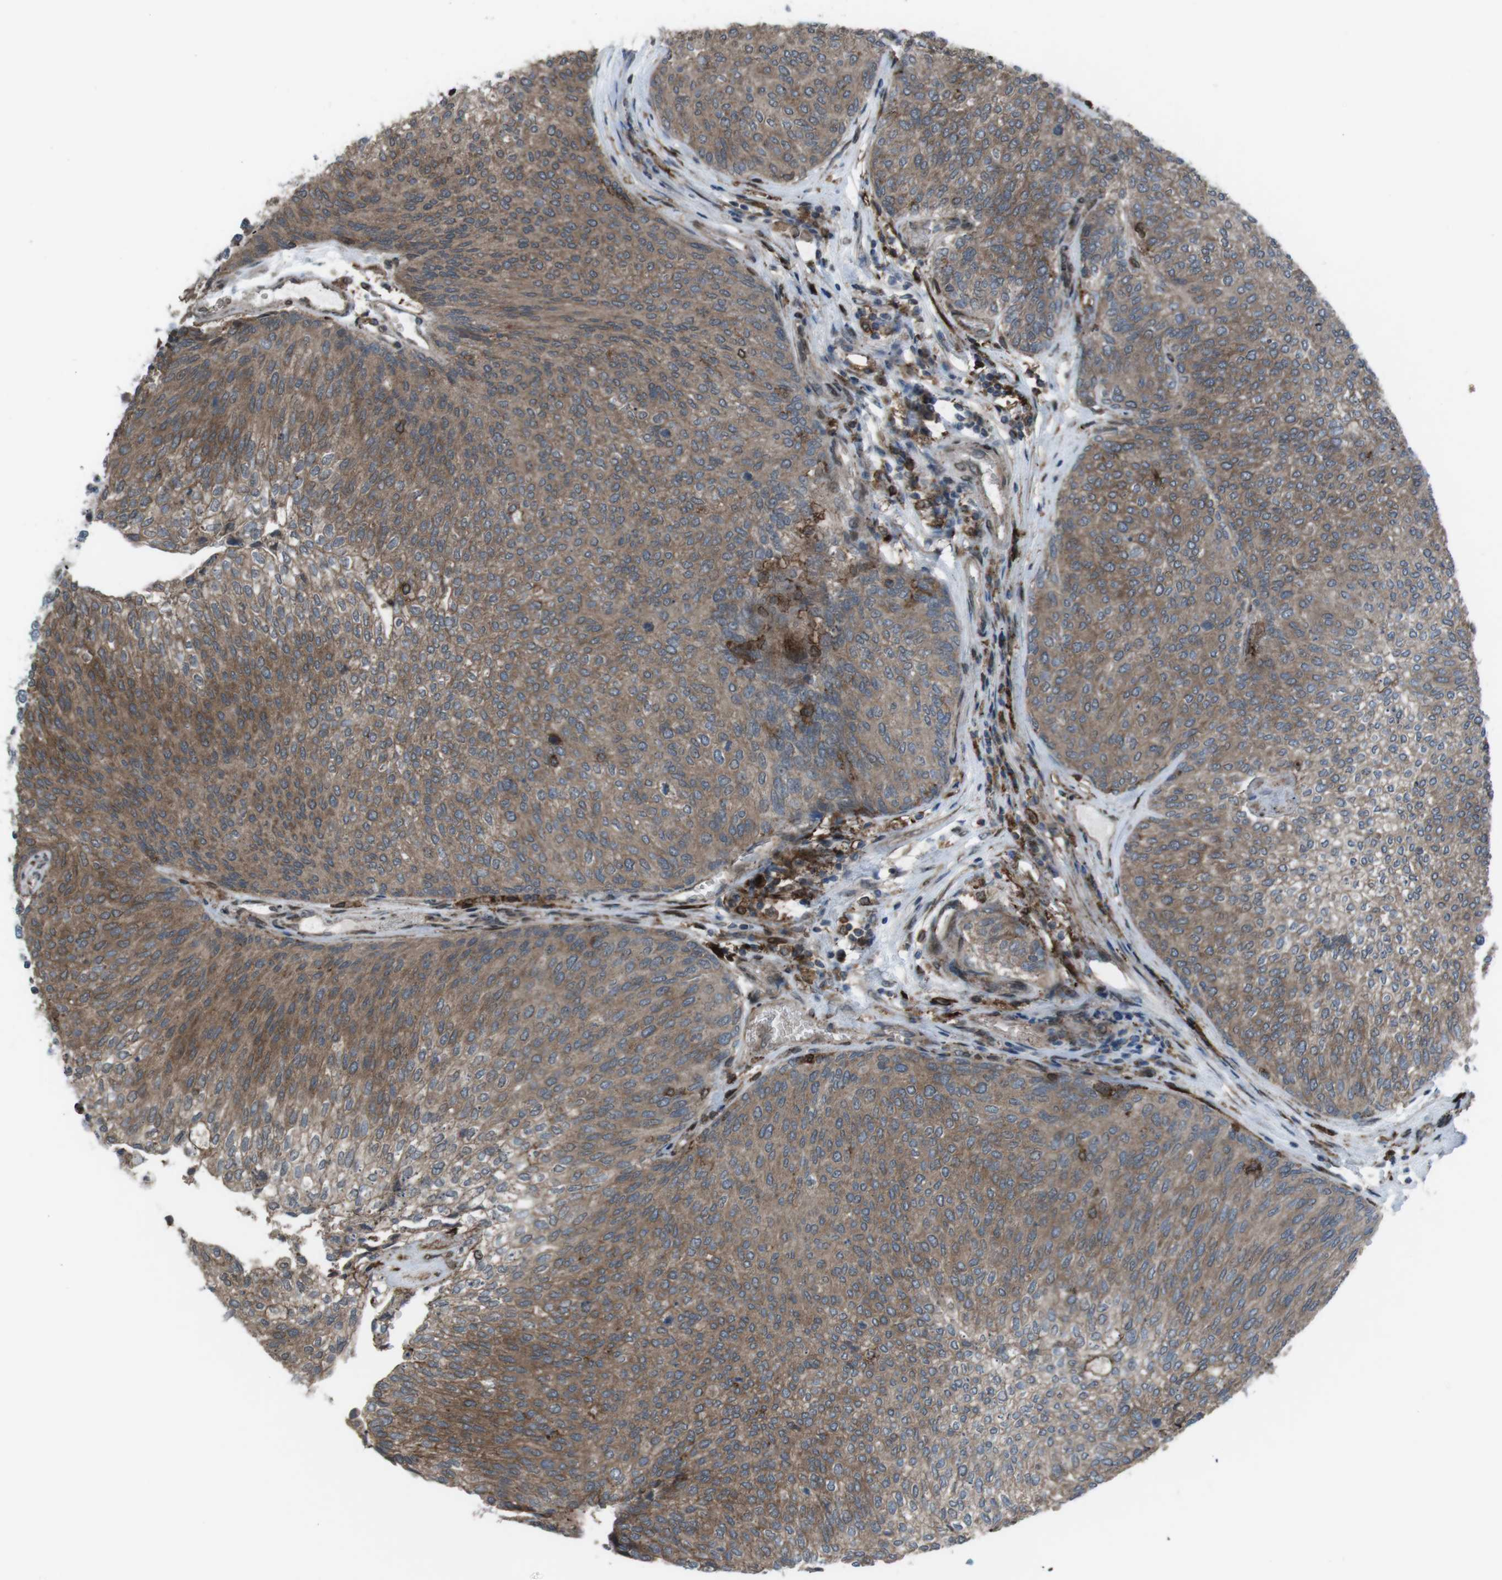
{"staining": {"intensity": "moderate", "quantity": ">75%", "location": "cytoplasmic/membranous"}, "tissue": "urothelial cancer", "cell_type": "Tumor cells", "image_type": "cancer", "snomed": [{"axis": "morphology", "description": "Urothelial carcinoma, Low grade"}, {"axis": "topography", "description": "Urinary bladder"}], "caption": "An immunohistochemistry (IHC) image of tumor tissue is shown. Protein staining in brown shows moderate cytoplasmic/membranous positivity in urothelial cancer within tumor cells.", "gene": "GDF10", "patient": {"sex": "female", "age": 79}}